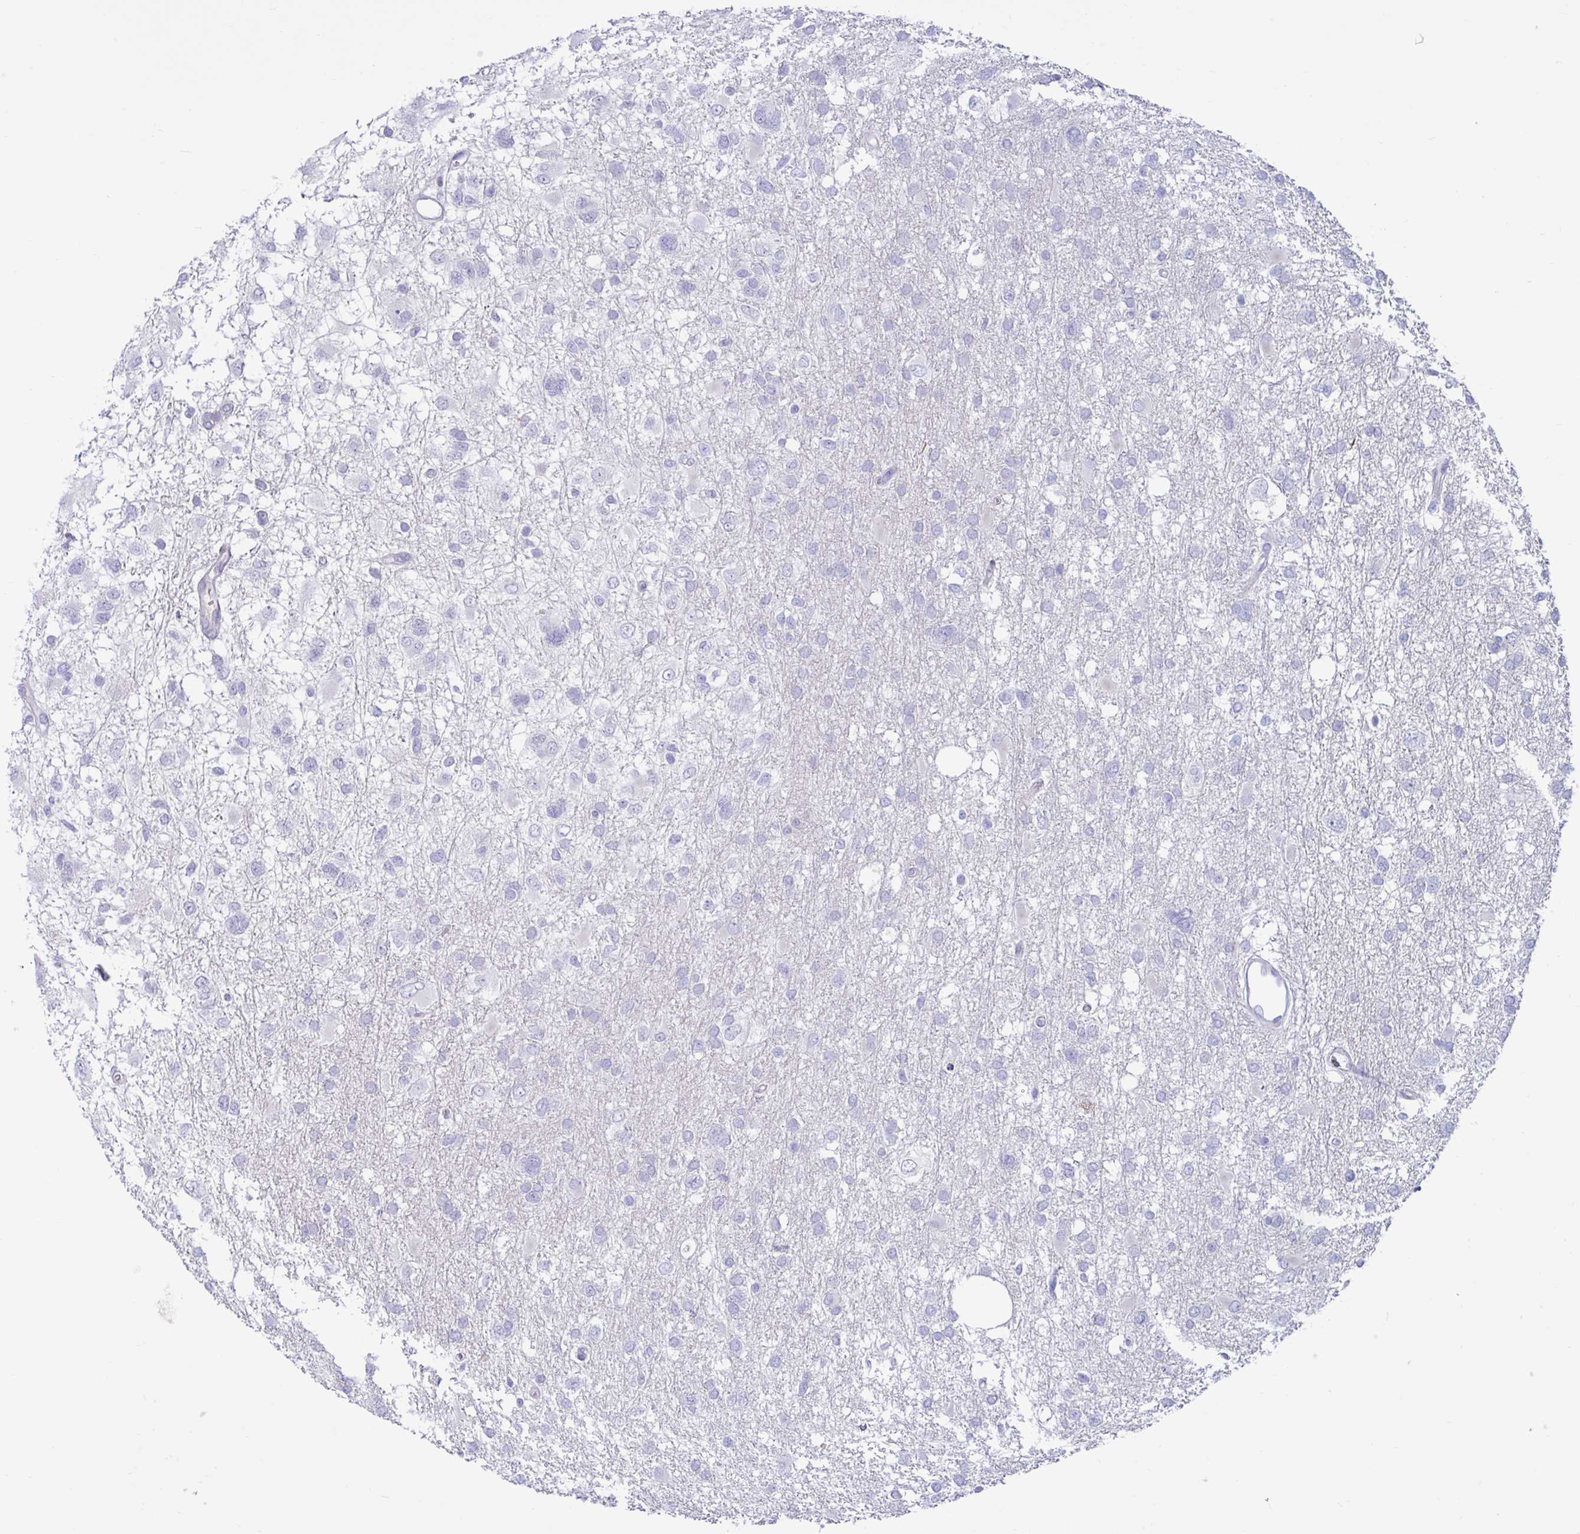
{"staining": {"intensity": "negative", "quantity": "none", "location": "none"}, "tissue": "glioma", "cell_type": "Tumor cells", "image_type": "cancer", "snomed": [{"axis": "morphology", "description": "Glioma, malignant, High grade"}, {"axis": "topography", "description": "Brain"}], "caption": "High power microscopy micrograph of an immunohistochemistry (IHC) photomicrograph of malignant glioma (high-grade), revealing no significant expression in tumor cells.", "gene": "FAM219B", "patient": {"sex": "male", "age": 61}}